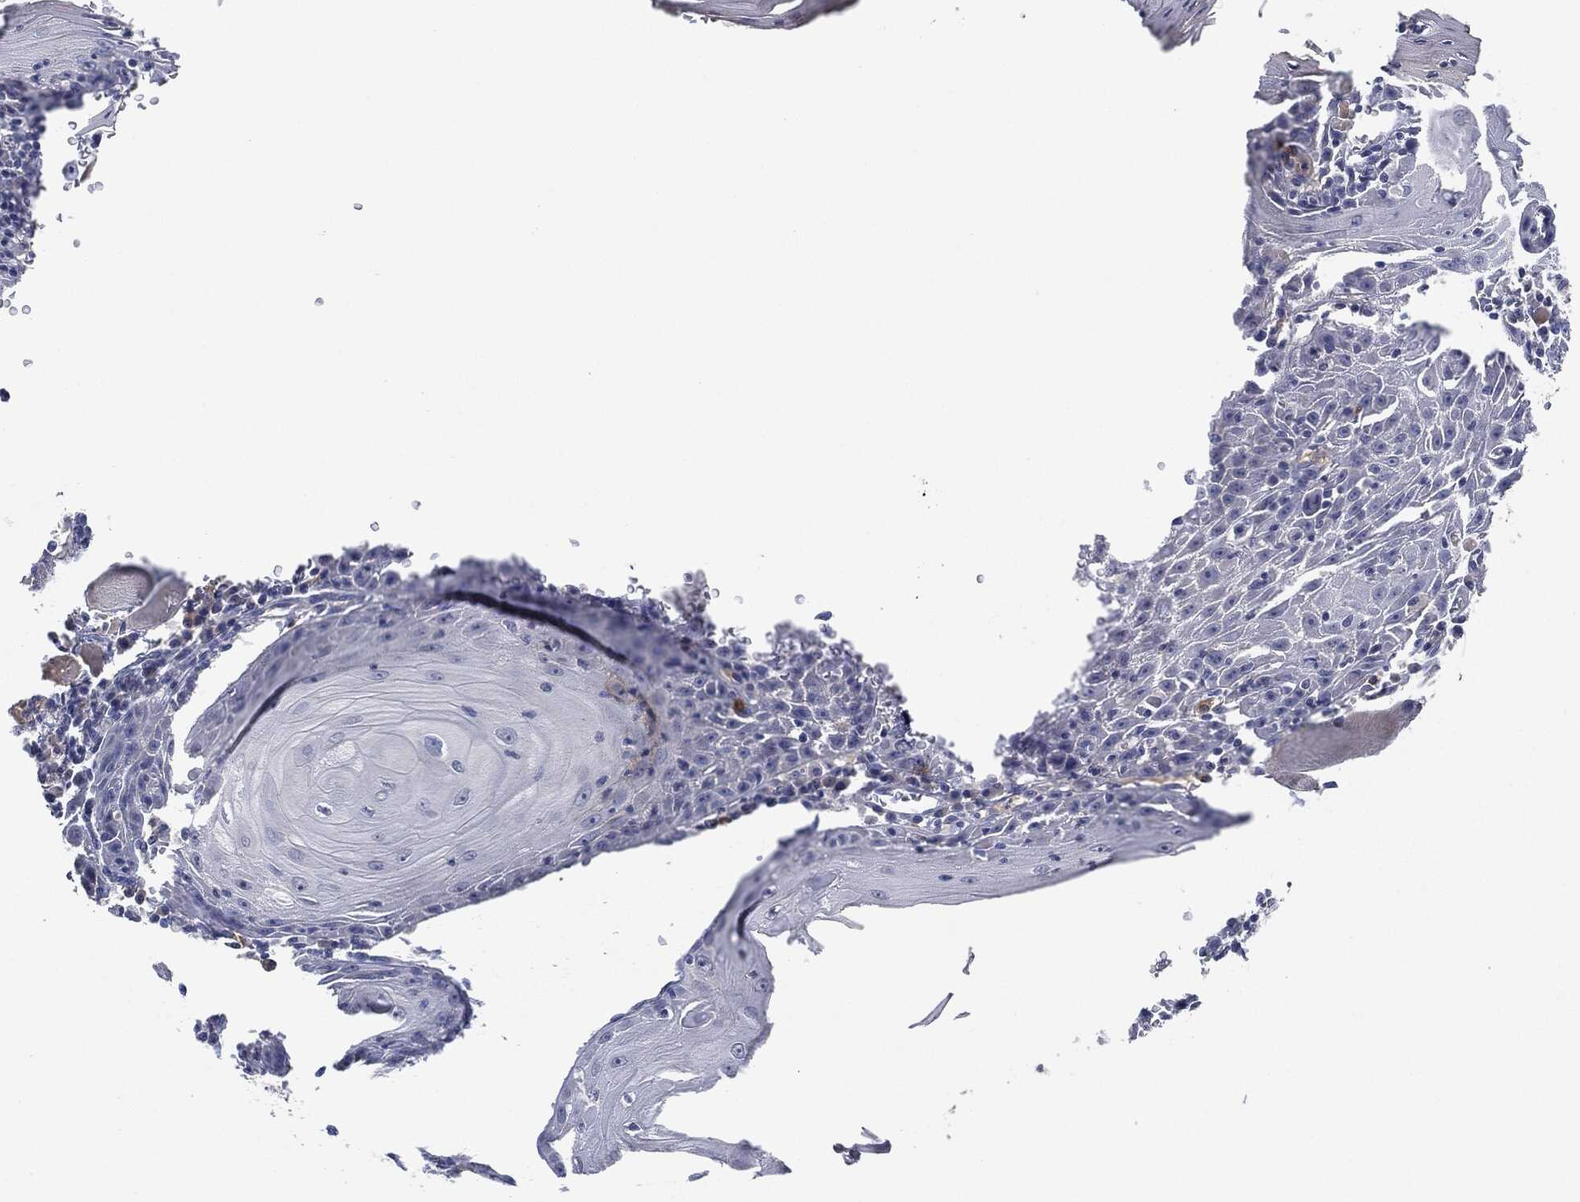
{"staining": {"intensity": "negative", "quantity": "none", "location": "none"}, "tissue": "head and neck cancer", "cell_type": "Tumor cells", "image_type": "cancer", "snomed": [{"axis": "morphology", "description": "Normal tissue, NOS"}, {"axis": "morphology", "description": "Squamous cell carcinoma, NOS"}, {"axis": "topography", "description": "Oral tissue"}, {"axis": "topography", "description": "Head-Neck"}], "caption": "An immunohistochemistry (IHC) photomicrograph of squamous cell carcinoma (head and neck) is shown. There is no staining in tumor cells of squamous cell carcinoma (head and neck).", "gene": "NTRK1", "patient": {"sex": "male", "age": 52}}